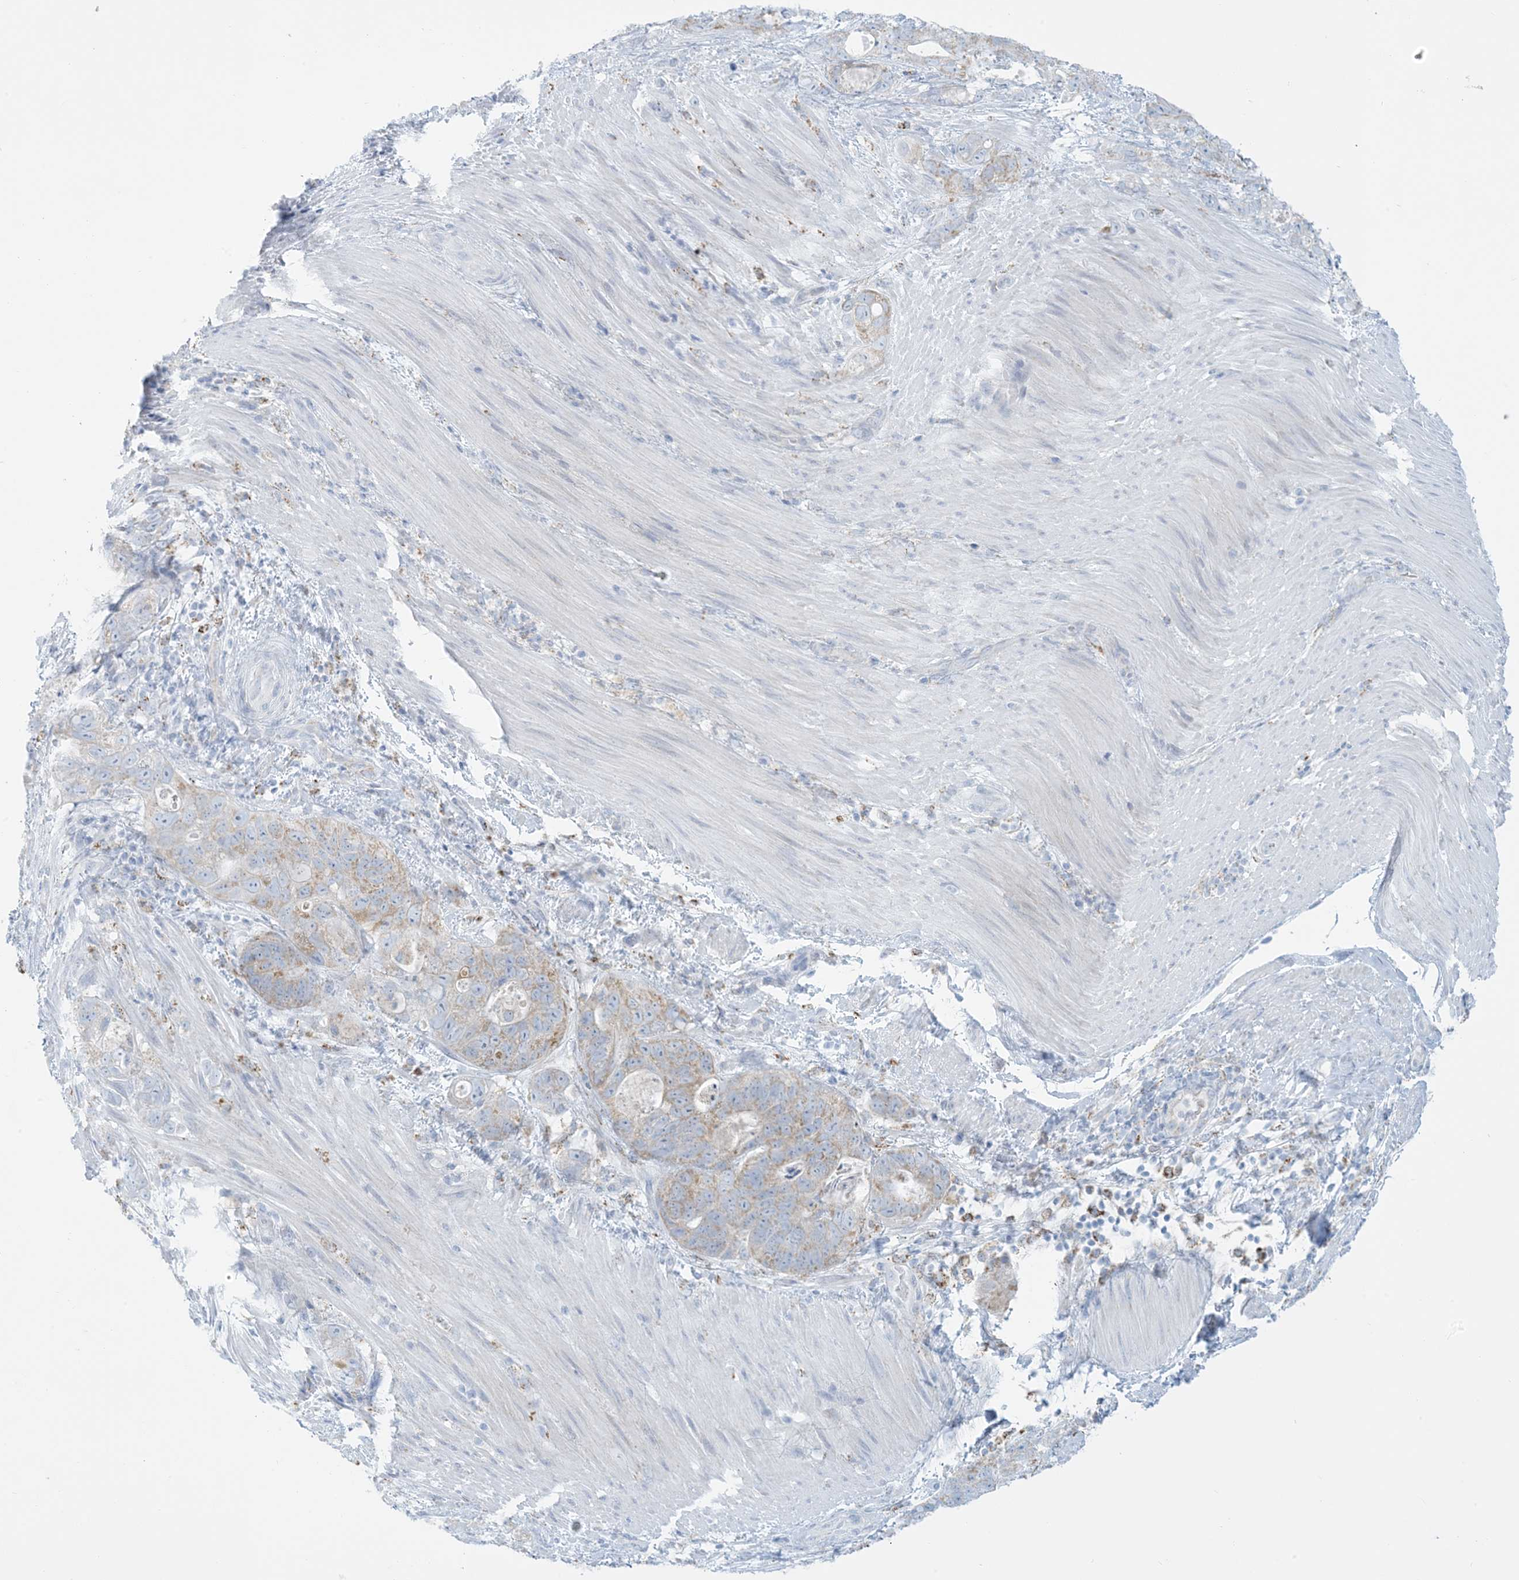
{"staining": {"intensity": "weak", "quantity": "25%-75%", "location": "cytoplasmic/membranous"}, "tissue": "stomach cancer", "cell_type": "Tumor cells", "image_type": "cancer", "snomed": [{"axis": "morphology", "description": "Normal tissue, NOS"}, {"axis": "morphology", "description": "Adenocarcinoma, NOS"}, {"axis": "topography", "description": "Stomach"}], "caption": "There is low levels of weak cytoplasmic/membranous staining in tumor cells of stomach cancer (adenocarcinoma), as demonstrated by immunohistochemical staining (brown color).", "gene": "ZDHHC4", "patient": {"sex": "female", "age": 89}}